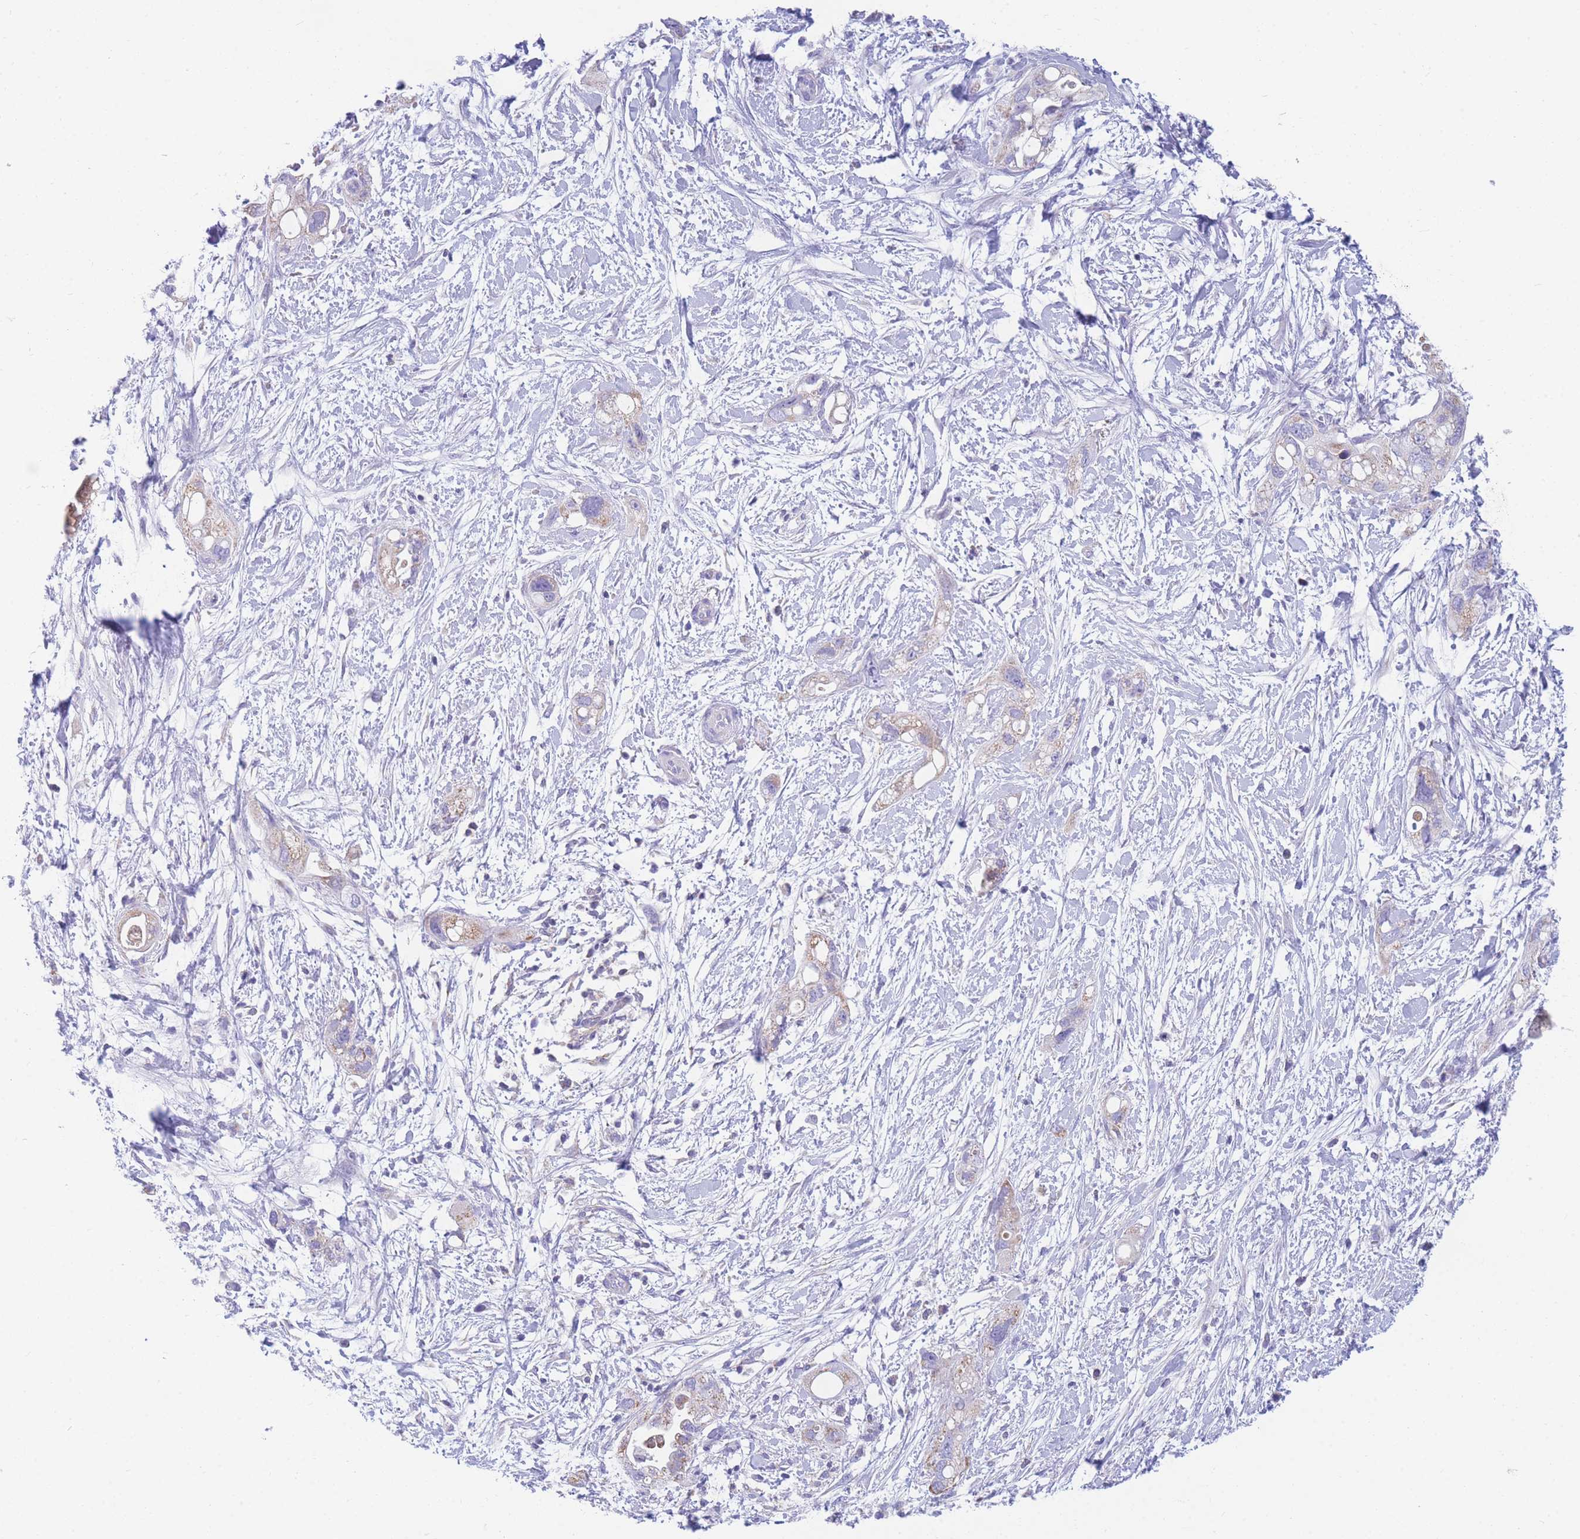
{"staining": {"intensity": "weak", "quantity": "<25%", "location": "cytoplasmic/membranous"}, "tissue": "pancreatic cancer", "cell_type": "Tumor cells", "image_type": "cancer", "snomed": [{"axis": "morphology", "description": "Adenocarcinoma, NOS"}, {"axis": "topography", "description": "Pancreas"}], "caption": "Tumor cells are negative for brown protein staining in pancreatic cancer (adenocarcinoma).", "gene": "DHRS11", "patient": {"sex": "female", "age": 72}}